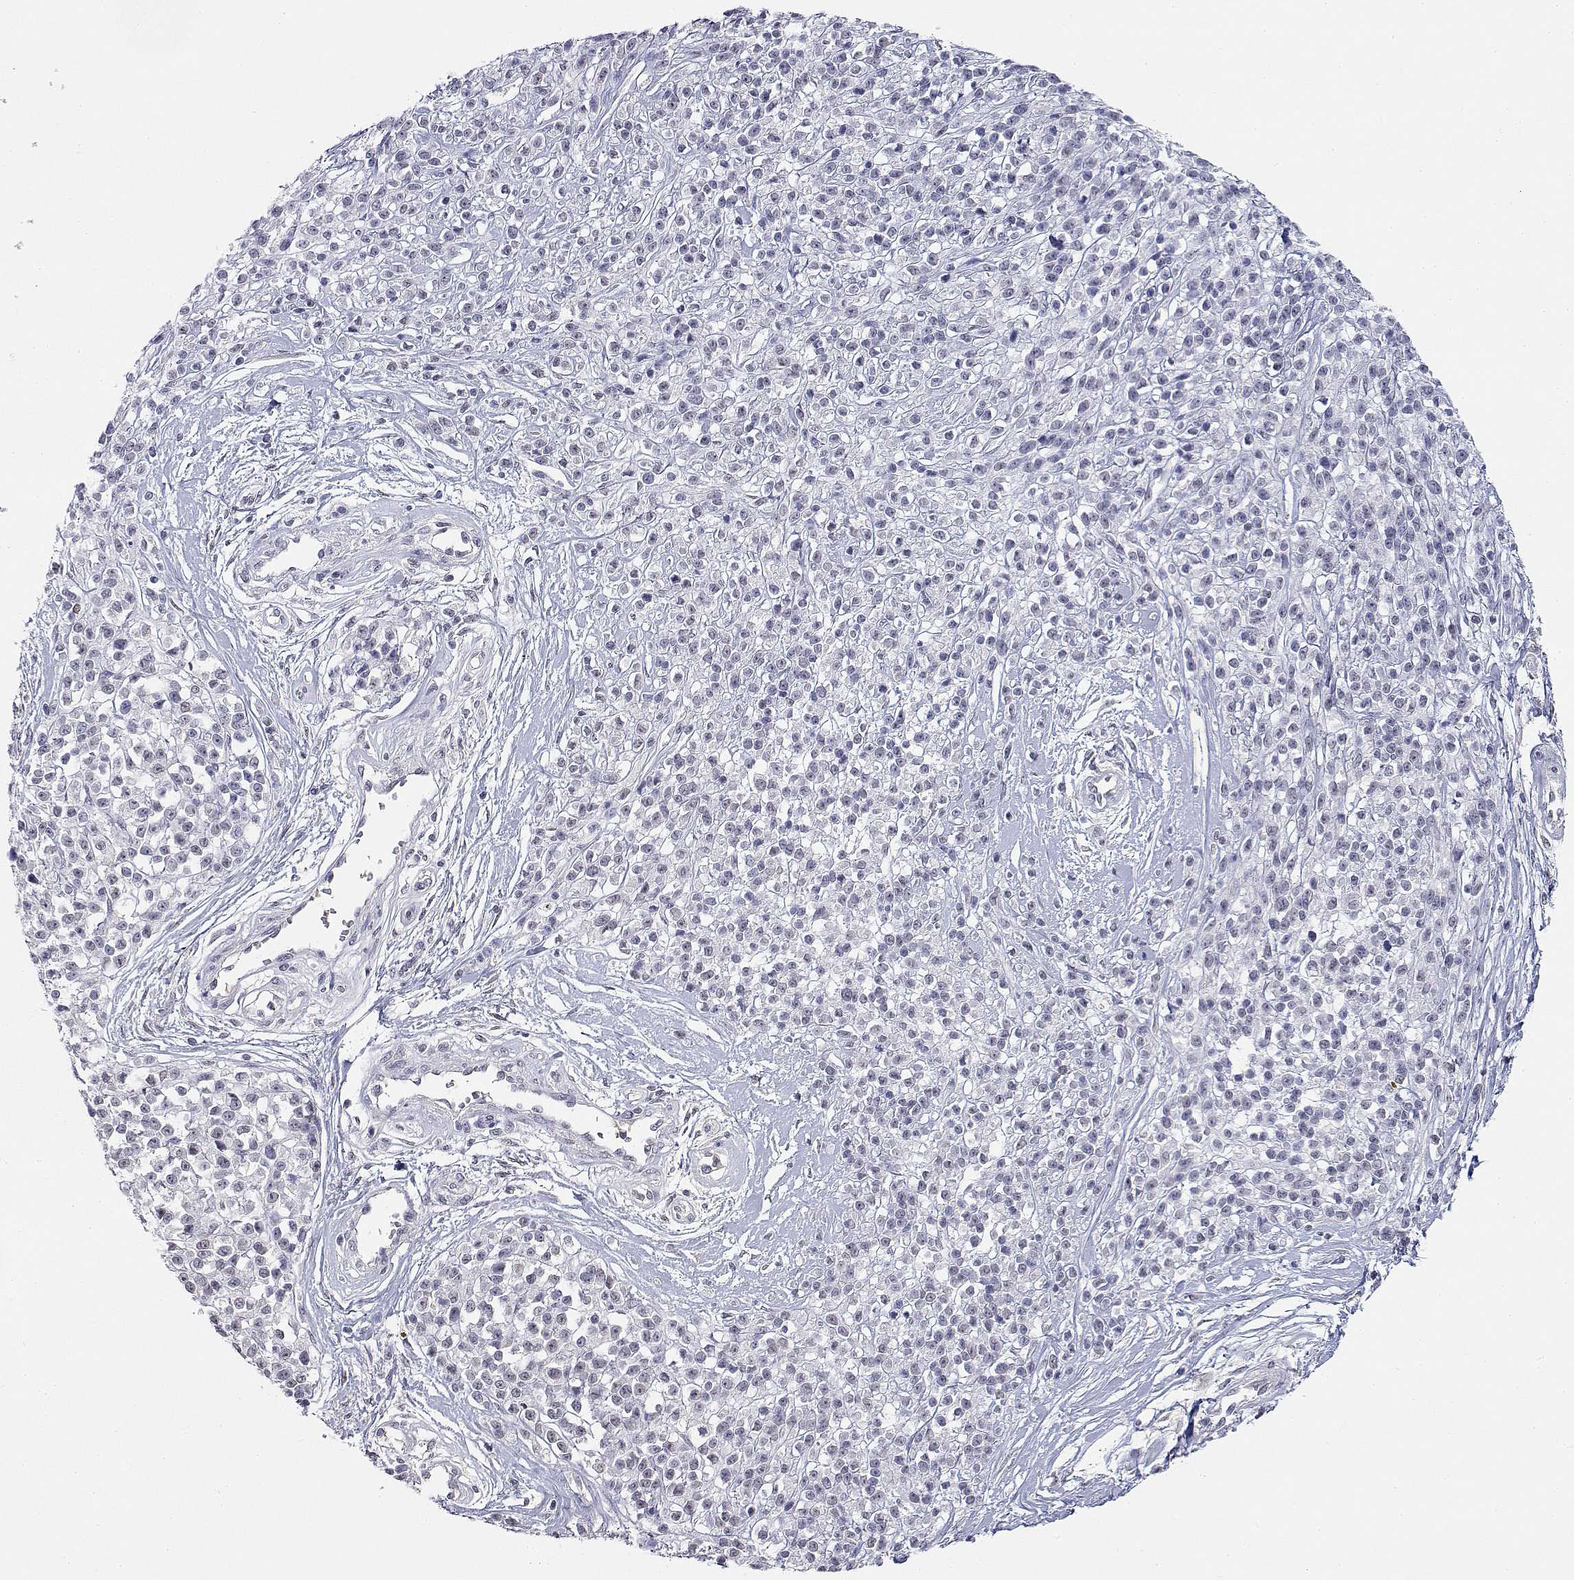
{"staining": {"intensity": "negative", "quantity": "none", "location": "none"}, "tissue": "melanoma", "cell_type": "Tumor cells", "image_type": "cancer", "snomed": [{"axis": "morphology", "description": "Malignant melanoma, NOS"}, {"axis": "topography", "description": "Skin"}, {"axis": "topography", "description": "Skin of trunk"}], "caption": "This is an immunohistochemistry image of malignant melanoma. There is no staining in tumor cells.", "gene": "ADA", "patient": {"sex": "male", "age": 74}}